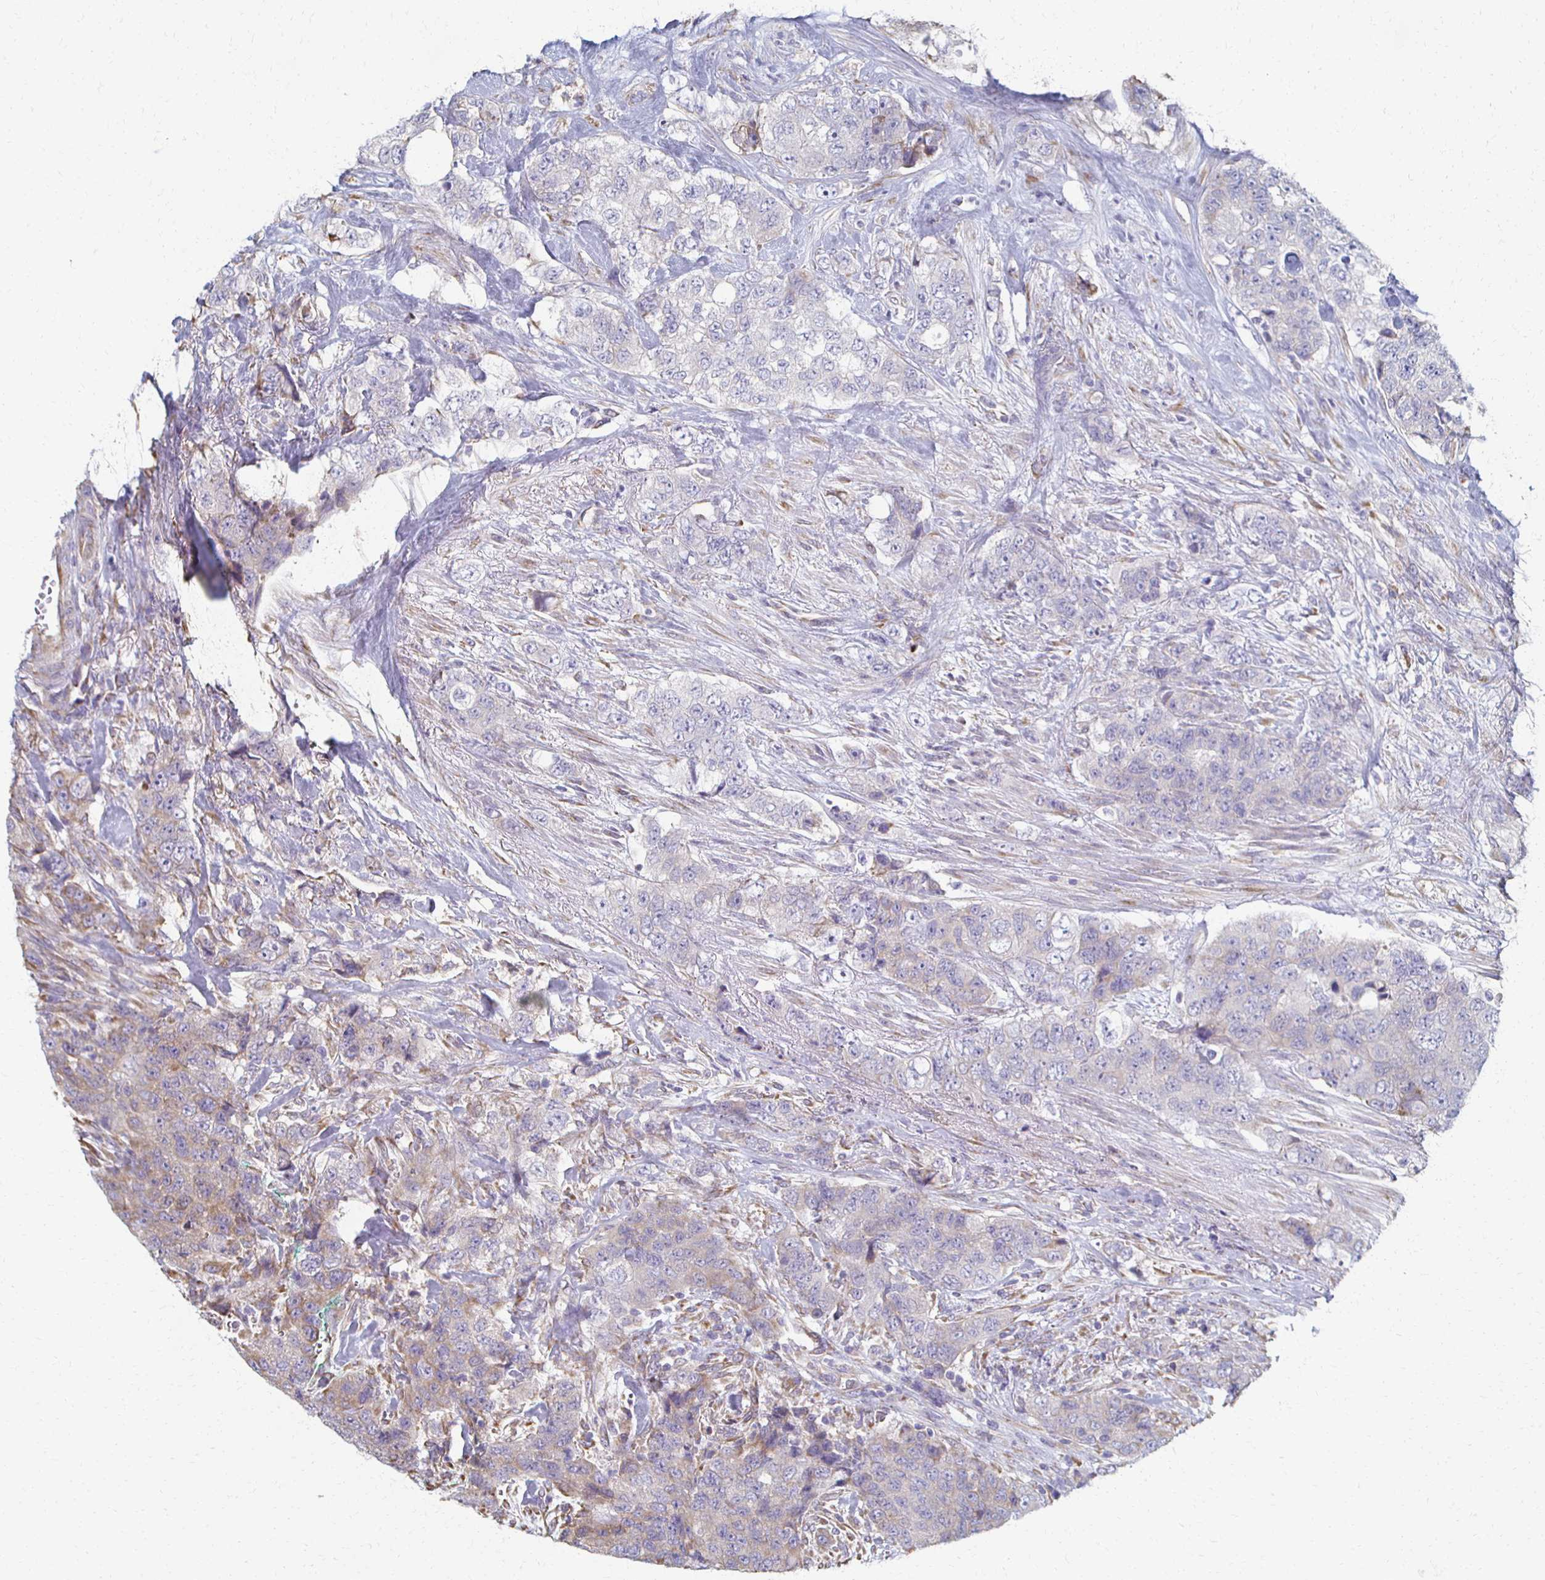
{"staining": {"intensity": "negative", "quantity": "none", "location": "none"}, "tissue": "urothelial cancer", "cell_type": "Tumor cells", "image_type": "cancer", "snomed": [{"axis": "morphology", "description": "Urothelial carcinoma, High grade"}, {"axis": "topography", "description": "Urinary bladder"}], "caption": "High power microscopy image of an immunohistochemistry (IHC) photomicrograph of urothelial cancer, revealing no significant positivity in tumor cells.", "gene": "ATP1A3", "patient": {"sex": "female", "age": 78}}